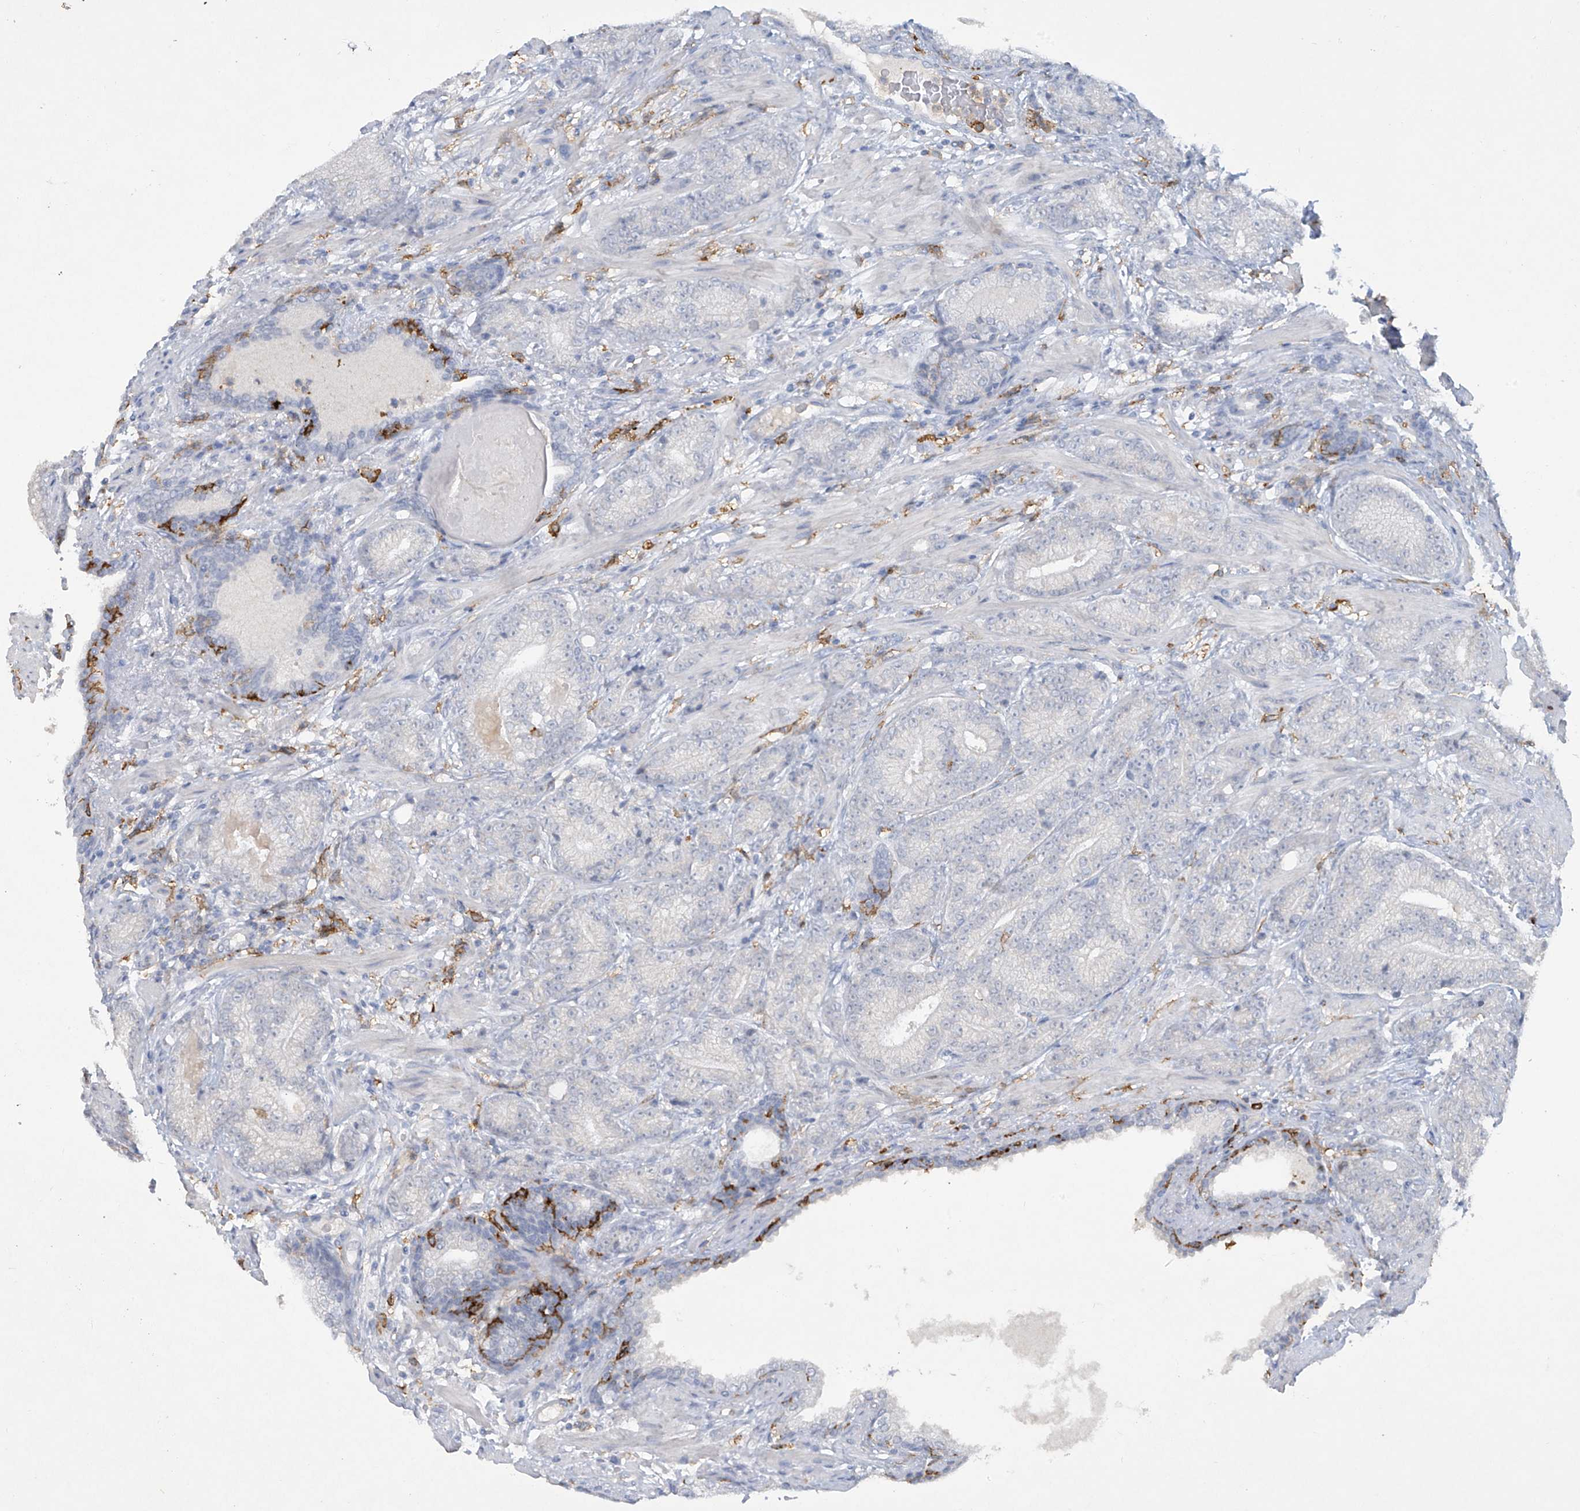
{"staining": {"intensity": "negative", "quantity": "none", "location": "none"}, "tissue": "prostate cancer", "cell_type": "Tumor cells", "image_type": "cancer", "snomed": [{"axis": "morphology", "description": "Adenocarcinoma, High grade"}, {"axis": "topography", "description": "Prostate"}], "caption": "This is a micrograph of IHC staining of prostate adenocarcinoma (high-grade), which shows no positivity in tumor cells.", "gene": "FCGR3A", "patient": {"sex": "male", "age": 61}}